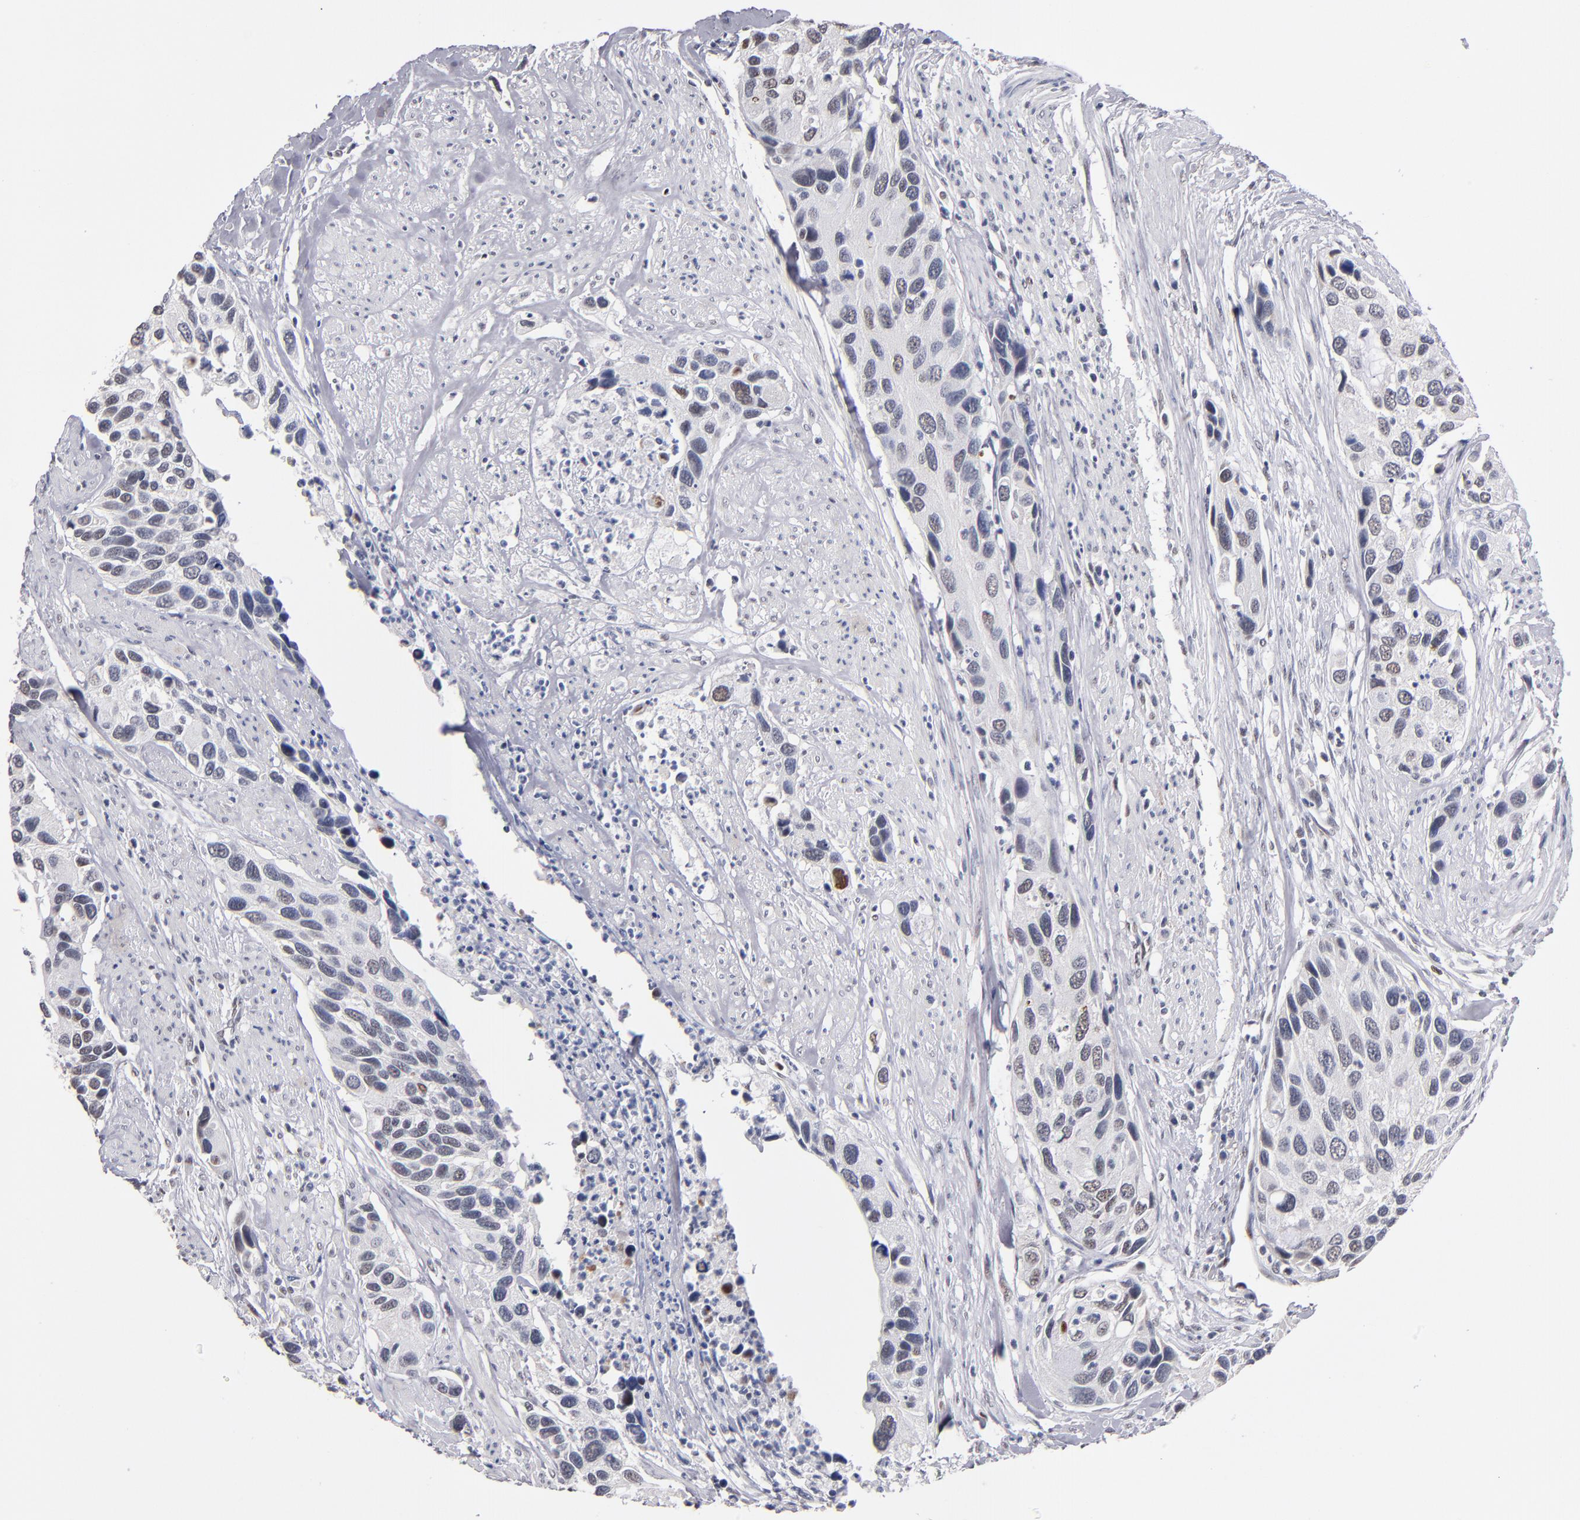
{"staining": {"intensity": "negative", "quantity": "none", "location": "none"}, "tissue": "urothelial cancer", "cell_type": "Tumor cells", "image_type": "cancer", "snomed": [{"axis": "morphology", "description": "Urothelial carcinoma, High grade"}, {"axis": "topography", "description": "Urinary bladder"}], "caption": "The IHC histopathology image has no significant expression in tumor cells of urothelial cancer tissue.", "gene": "MN1", "patient": {"sex": "male", "age": 66}}